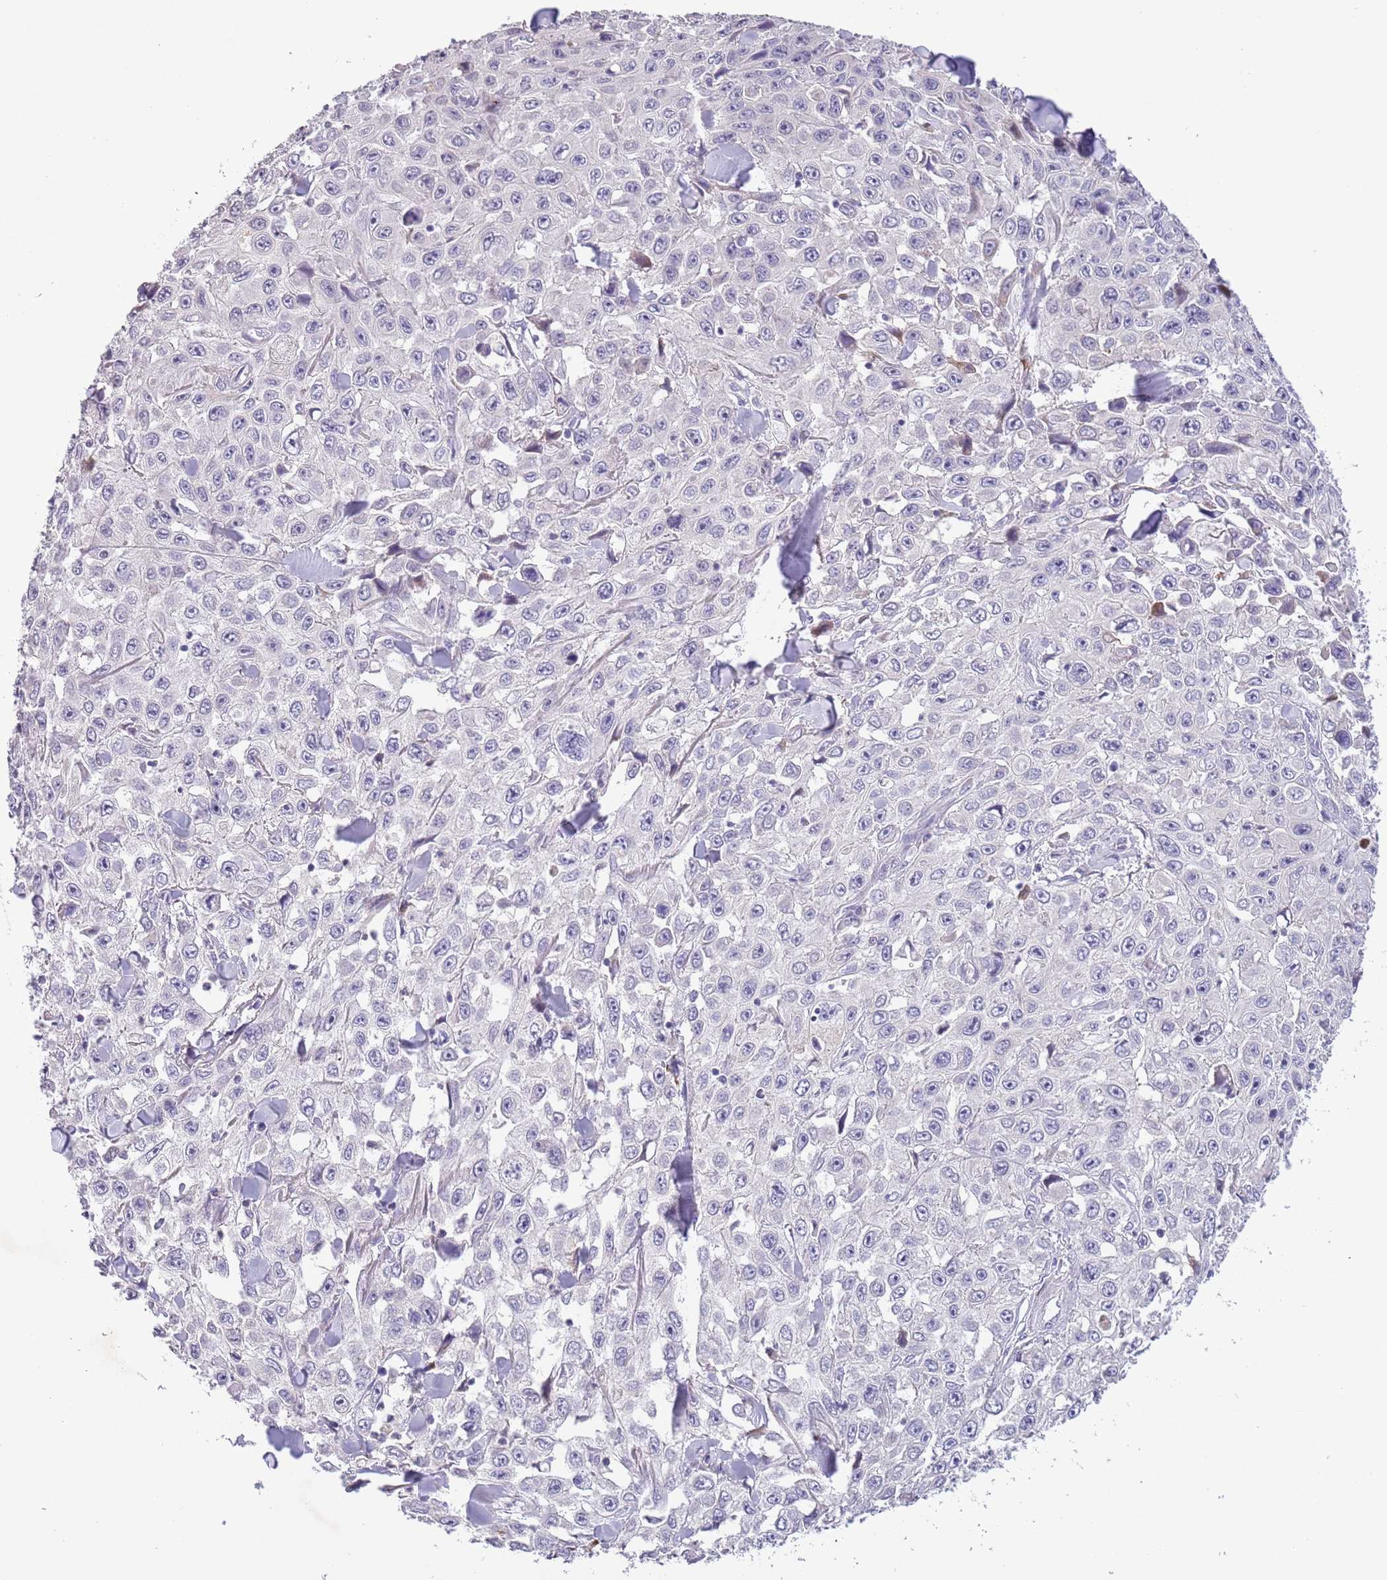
{"staining": {"intensity": "negative", "quantity": "none", "location": "none"}, "tissue": "skin cancer", "cell_type": "Tumor cells", "image_type": "cancer", "snomed": [{"axis": "morphology", "description": "Squamous cell carcinoma, NOS"}, {"axis": "topography", "description": "Skin"}], "caption": "Tumor cells show no significant protein positivity in skin cancer.", "gene": "ZNF658", "patient": {"sex": "male", "age": 82}}